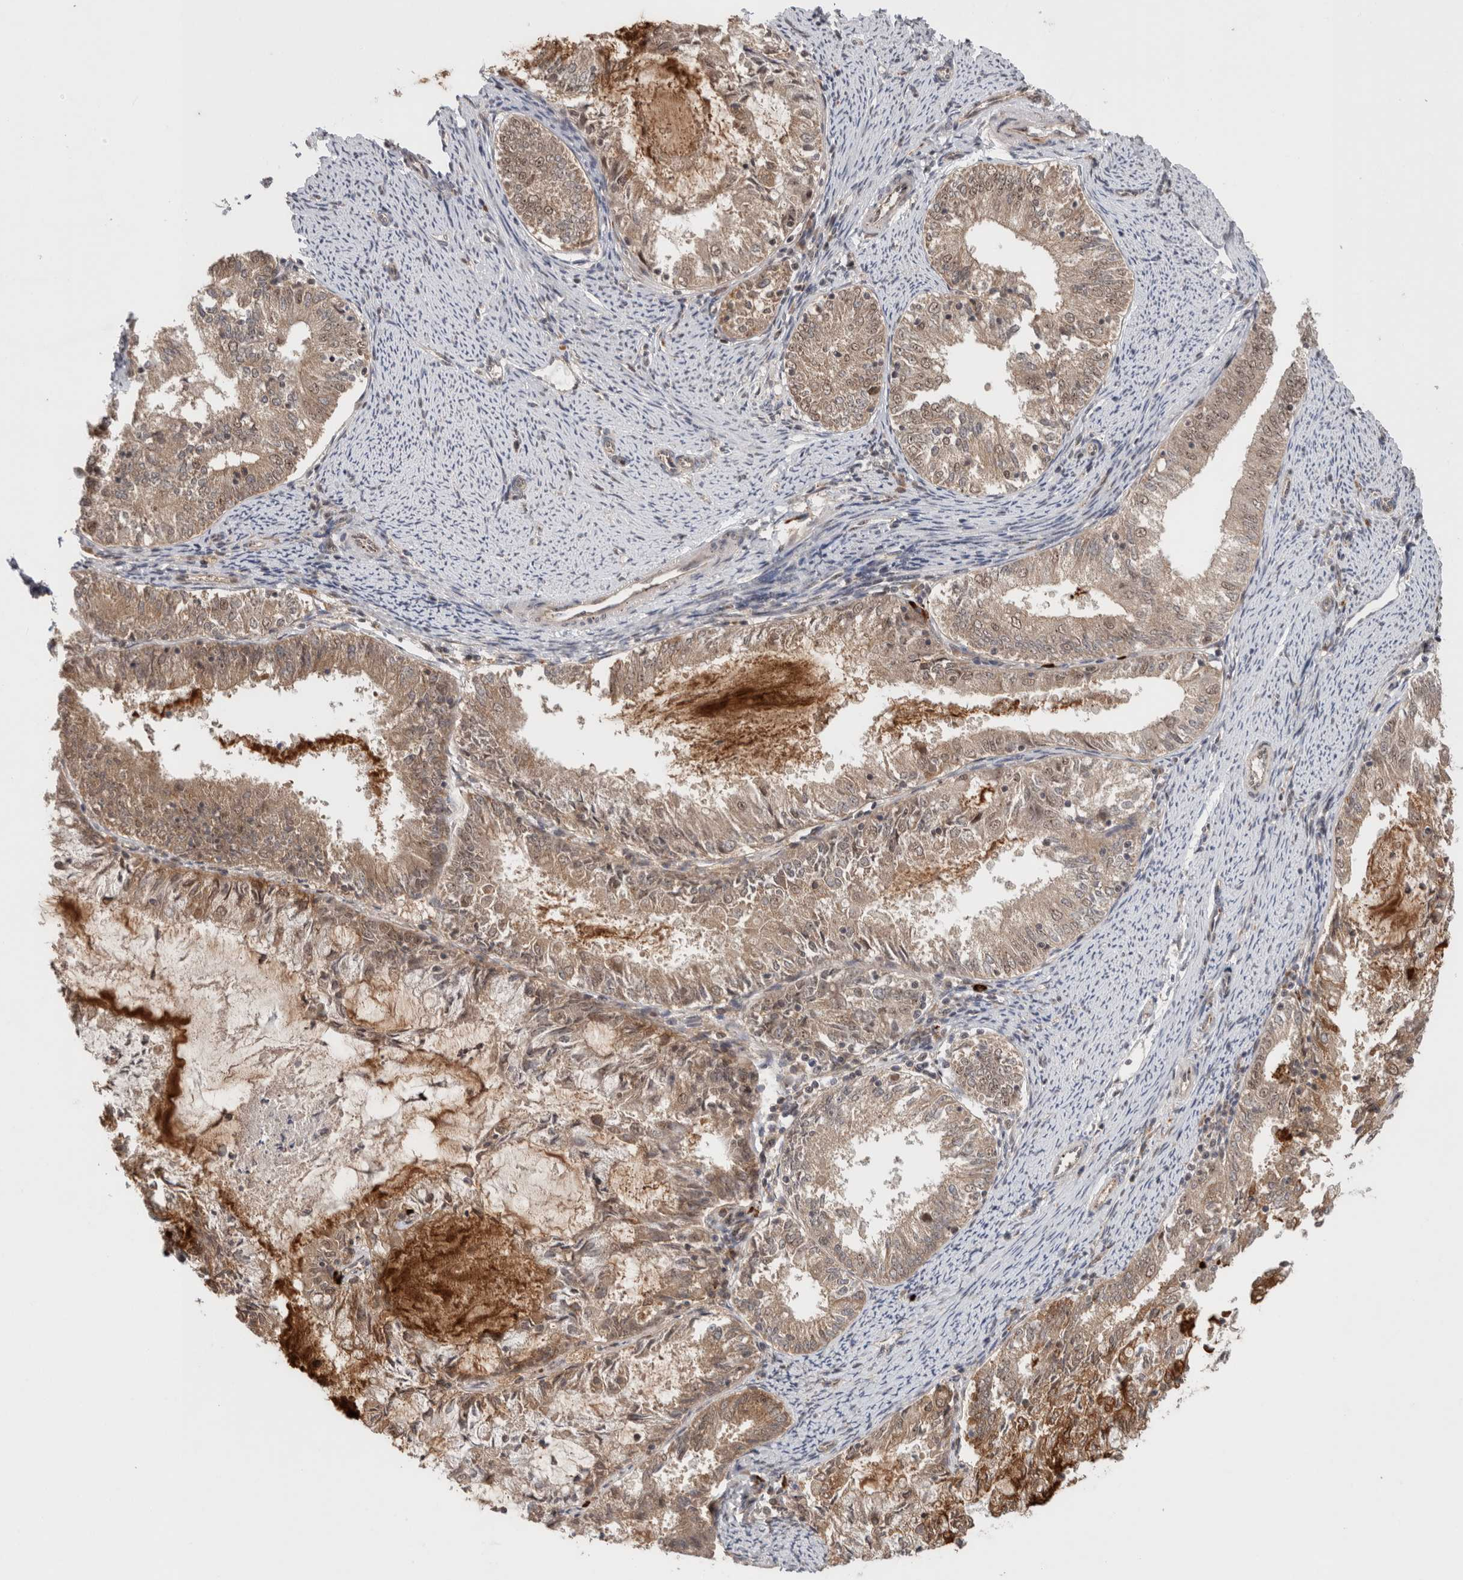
{"staining": {"intensity": "weak", "quantity": "25%-75%", "location": "cytoplasmic/membranous,nuclear"}, "tissue": "endometrial cancer", "cell_type": "Tumor cells", "image_type": "cancer", "snomed": [{"axis": "morphology", "description": "Adenocarcinoma, NOS"}, {"axis": "topography", "description": "Endometrium"}], "caption": "DAB (3,3'-diaminobenzidine) immunohistochemical staining of adenocarcinoma (endometrial) demonstrates weak cytoplasmic/membranous and nuclear protein staining in about 25%-75% of tumor cells.", "gene": "MPHOSPH6", "patient": {"sex": "female", "age": 57}}